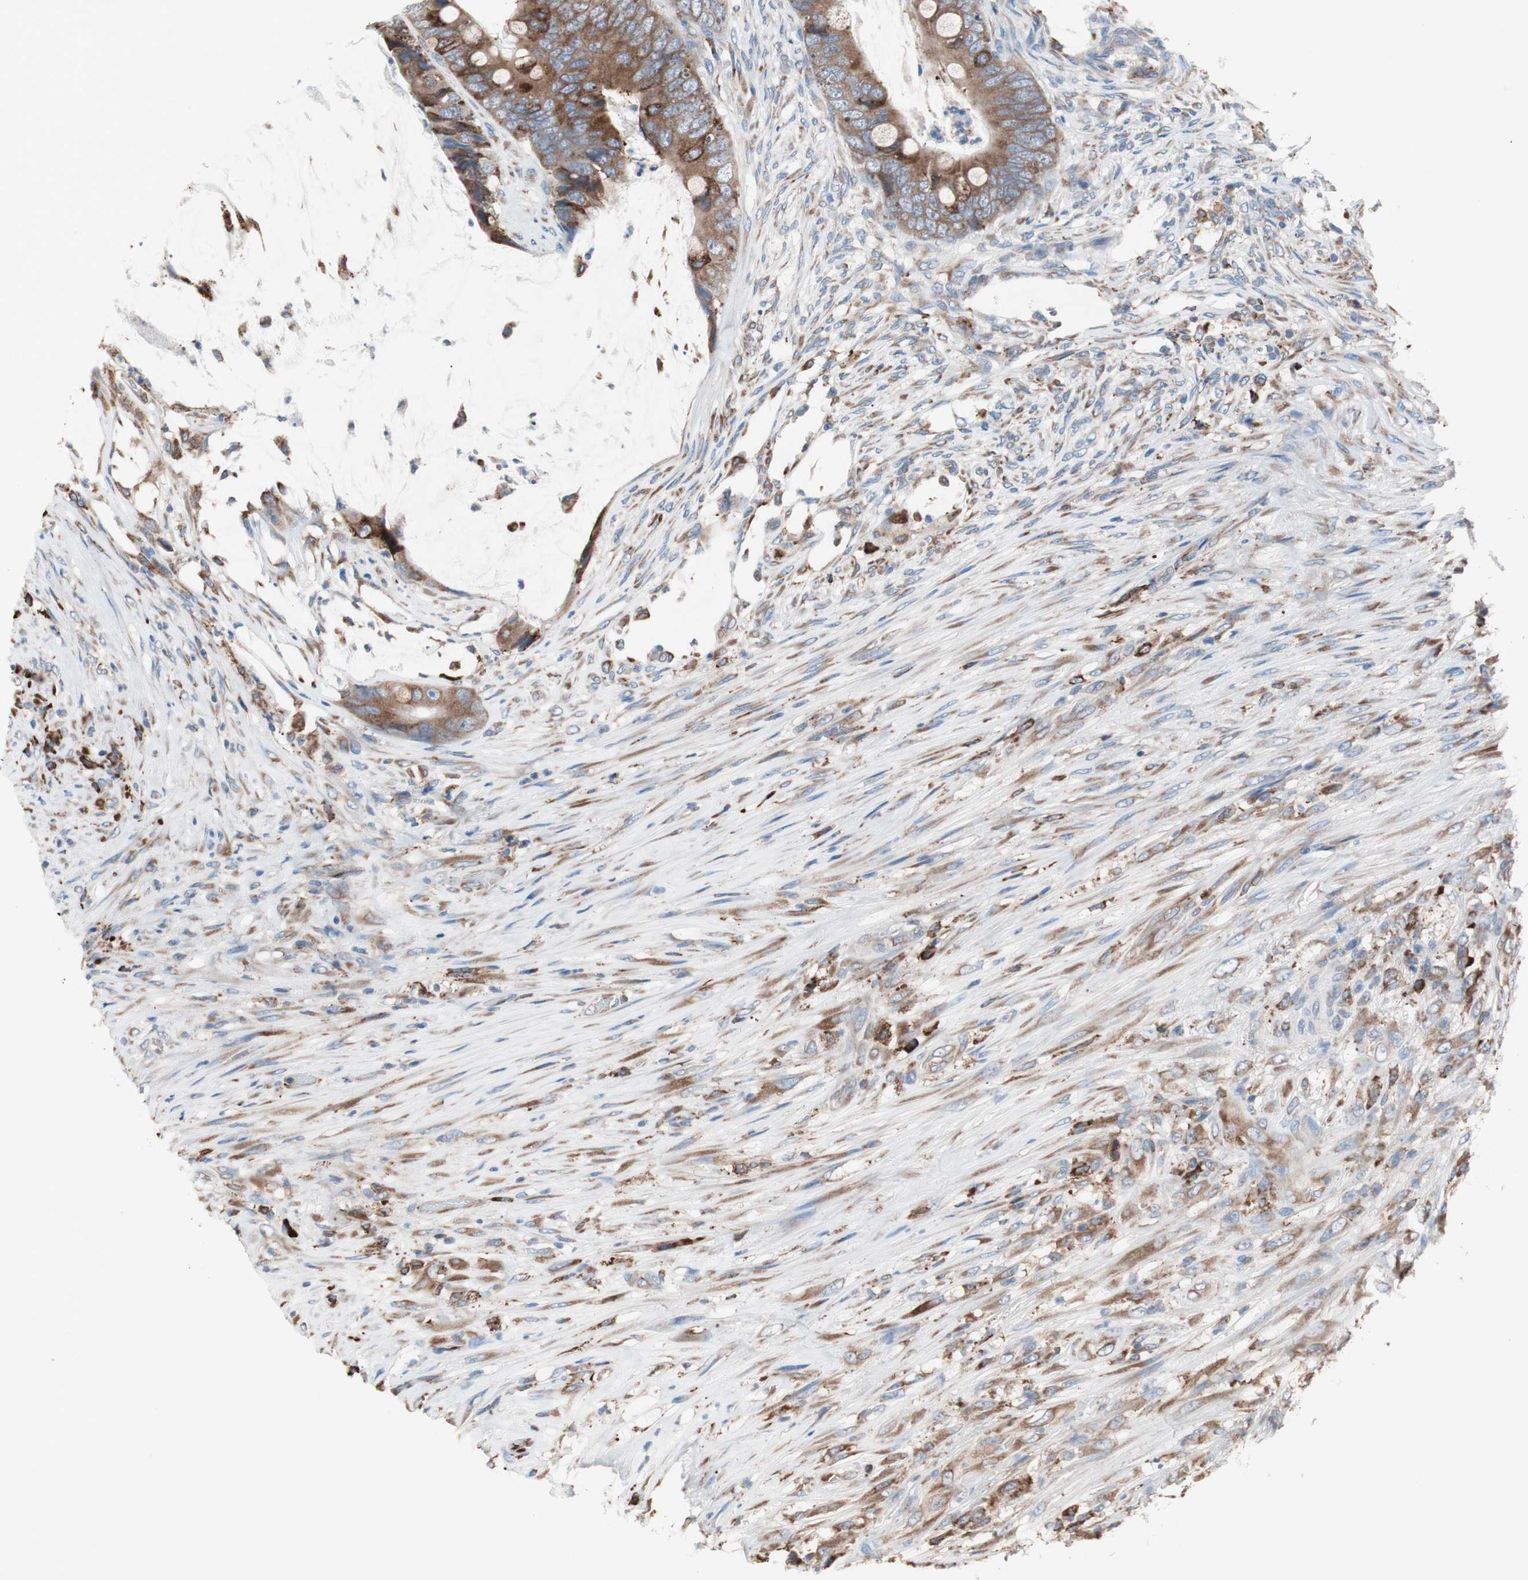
{"staining": {"intensity": "moderate", "quantity": ">75%", "location": "cytoplasmic/membranous"}, "tissue": "colorectal cancer", "cell_type": "Tumor cells", "image_type": "cancer", "snomed": [{"axis": "morphology", "description": "Adenocarcinoma, NOS"}, {"axis": "topography", "description": "Rectum"}], "caption": "Human adenocarcinoma (colorectal) stained with a brown dye displays moderate cytoplasmic/membranous positive staining in approximately >75% of tumor cells.", "gene": "SLC27A4", "patient": {"sex": "female", "age": 77}}